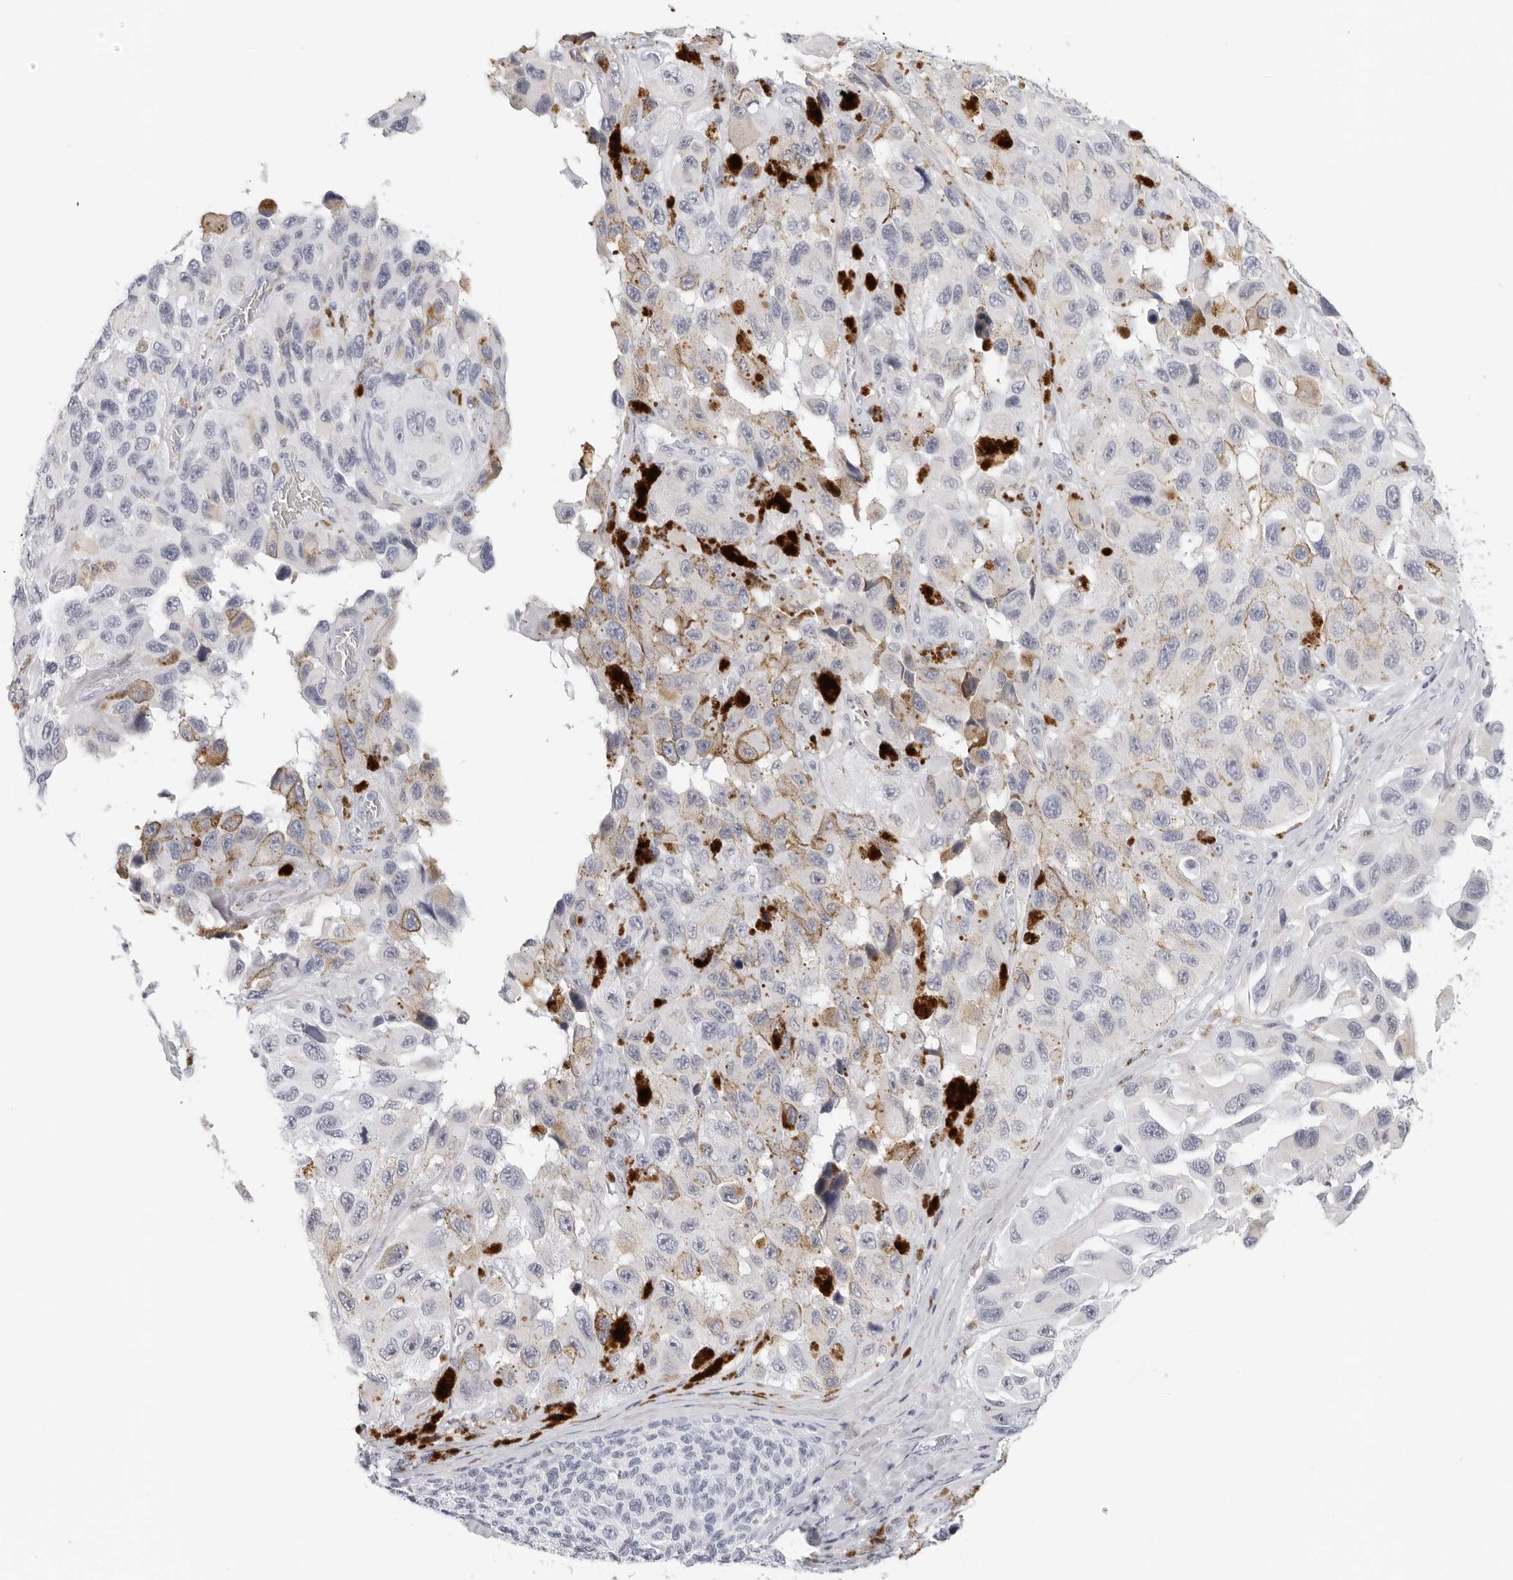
{"staining": {"intensity": "negative", "quantity": "none", "location": "none"}, "tissue": "melanoma", "cell_type": "Tumor cells", "image_type": "cancer", "snomed": [{"axis": "morphology", "description": "Malignant melanoma, NOS"}, {"axis": "topography", "description": "Skin"}], "caption": "IHC histopathology image of neoplastic tissue: melanoma stained with DAB (3,3'-diaminobenzidine) reveals no significant protein positivity in tumor cells.", "gene": "EDN2", "patient": {"sex": "female", "age": 73}}